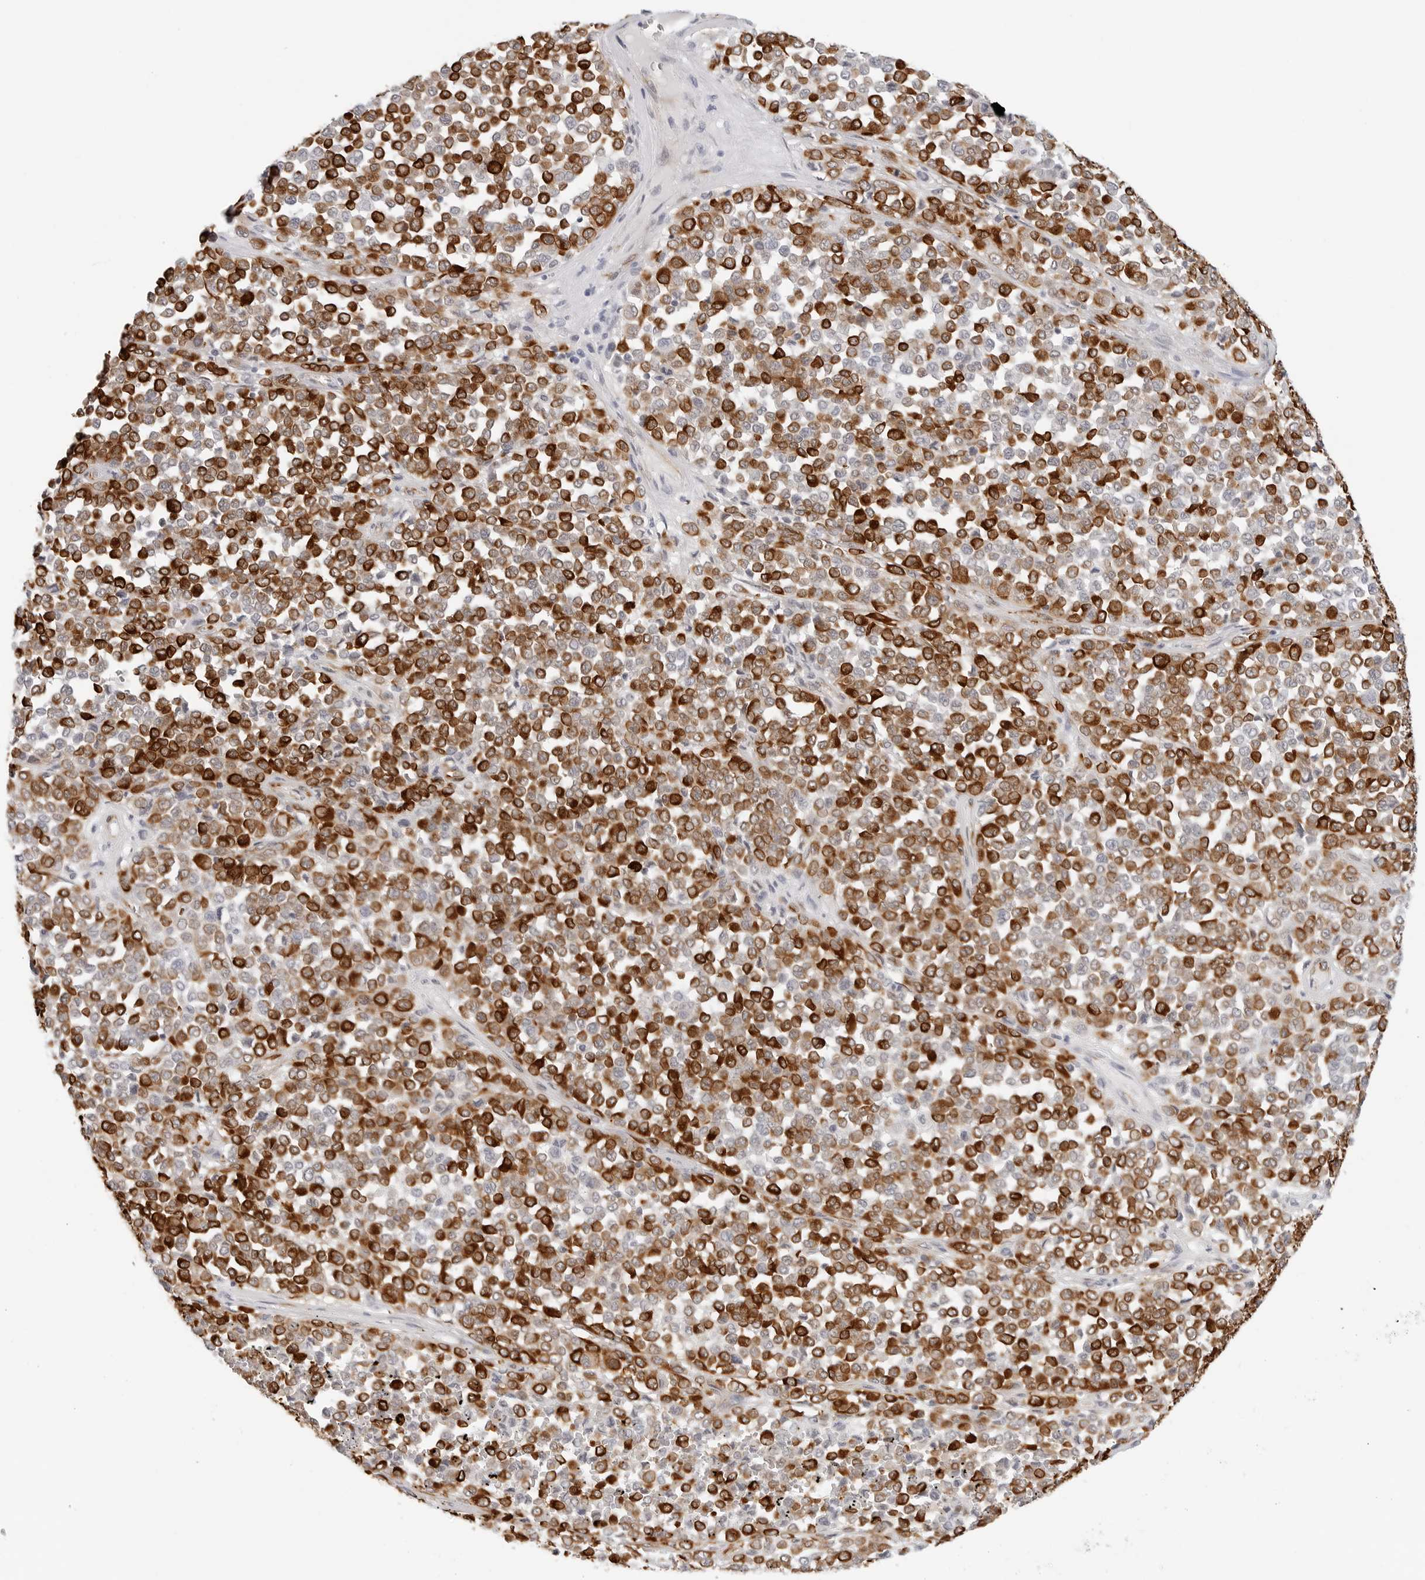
{"staining": {"intensity": "strong", "quantity": ">75%", "location": "cytoplasmic/membranous"}, "tissue": "melanoma", "cell_type": "Tumor cells", "image_type": "cancer", "snomed": [{"axis": "morphology", "description": "Malignant melanoma, Metastatic site"}, {"axis": "topography", "description": "Pancreas"}], "caption": "Immunohistochemical staining of malignant melanoma (metastatic site) reveals strong cytoplasmic/membranous protein positivity in approximately >75% of tumor cells. Using DAB (brown) and hematoxylin (blue) stains, captured at high magnification using brightfield microscopy.", "gene": "NES", "patient": {"sex": "female", "age": 30}}